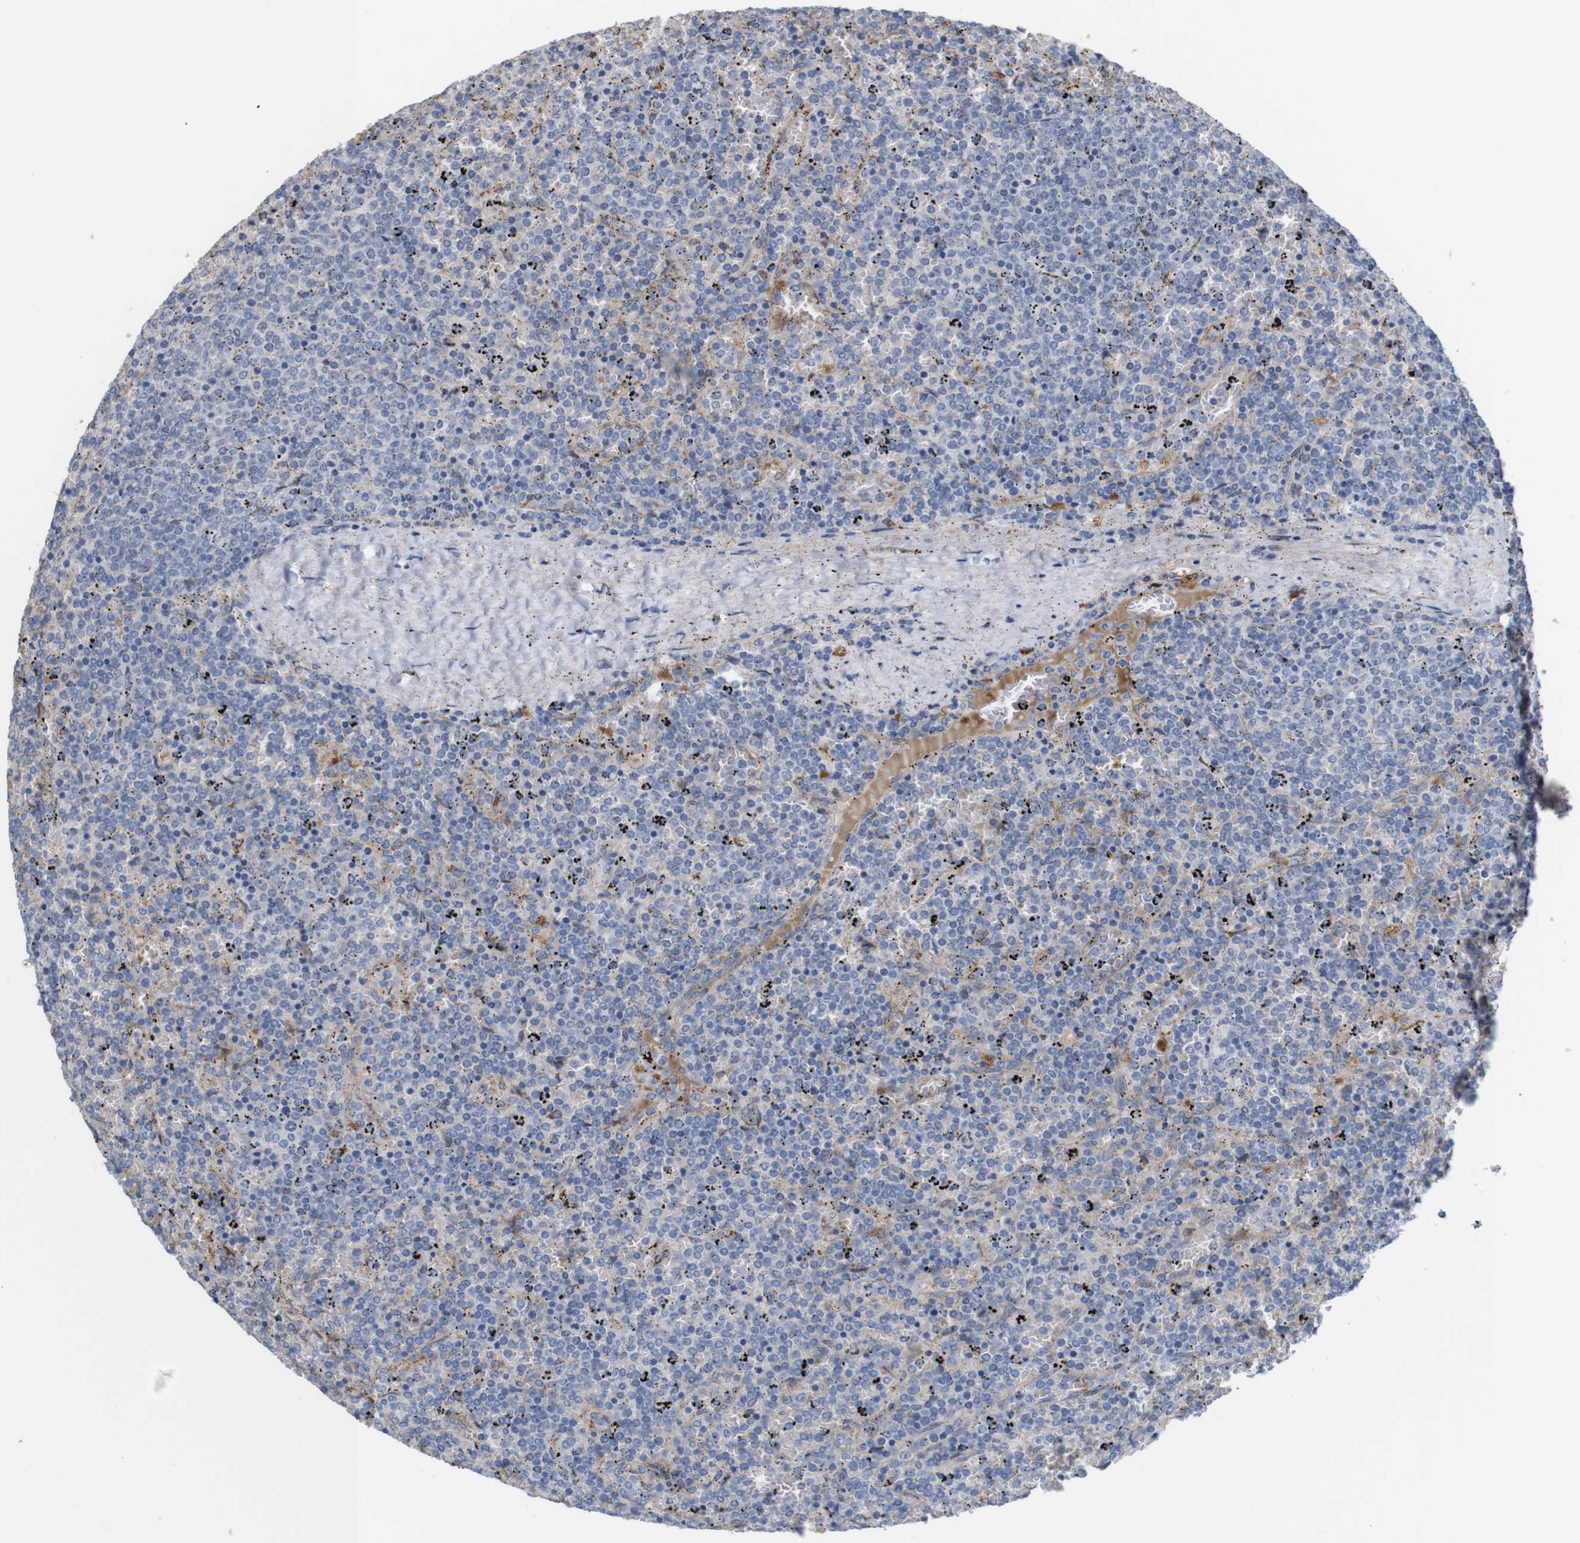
{"staining": {"intensity": "negative", "quantity": "none", "location": "none"}, "tissue": "lymphoma", "cell_type": "Tumor cells", "image_type": "cancer", "snomed": [{"axis": "morphology", "description": "Malignant lymphoma, non-Hodgkin's type, Low grade"}, {"axis": "topography", "description": "Spleen"}], "caption": "Photomicrograph shows no protein expression in tumor cells of low-grade malignant lymphoma, non-Hodgkin's type tissue.", "gene": "PTPRR", "patient": {"sex": "female", "age": 77}}